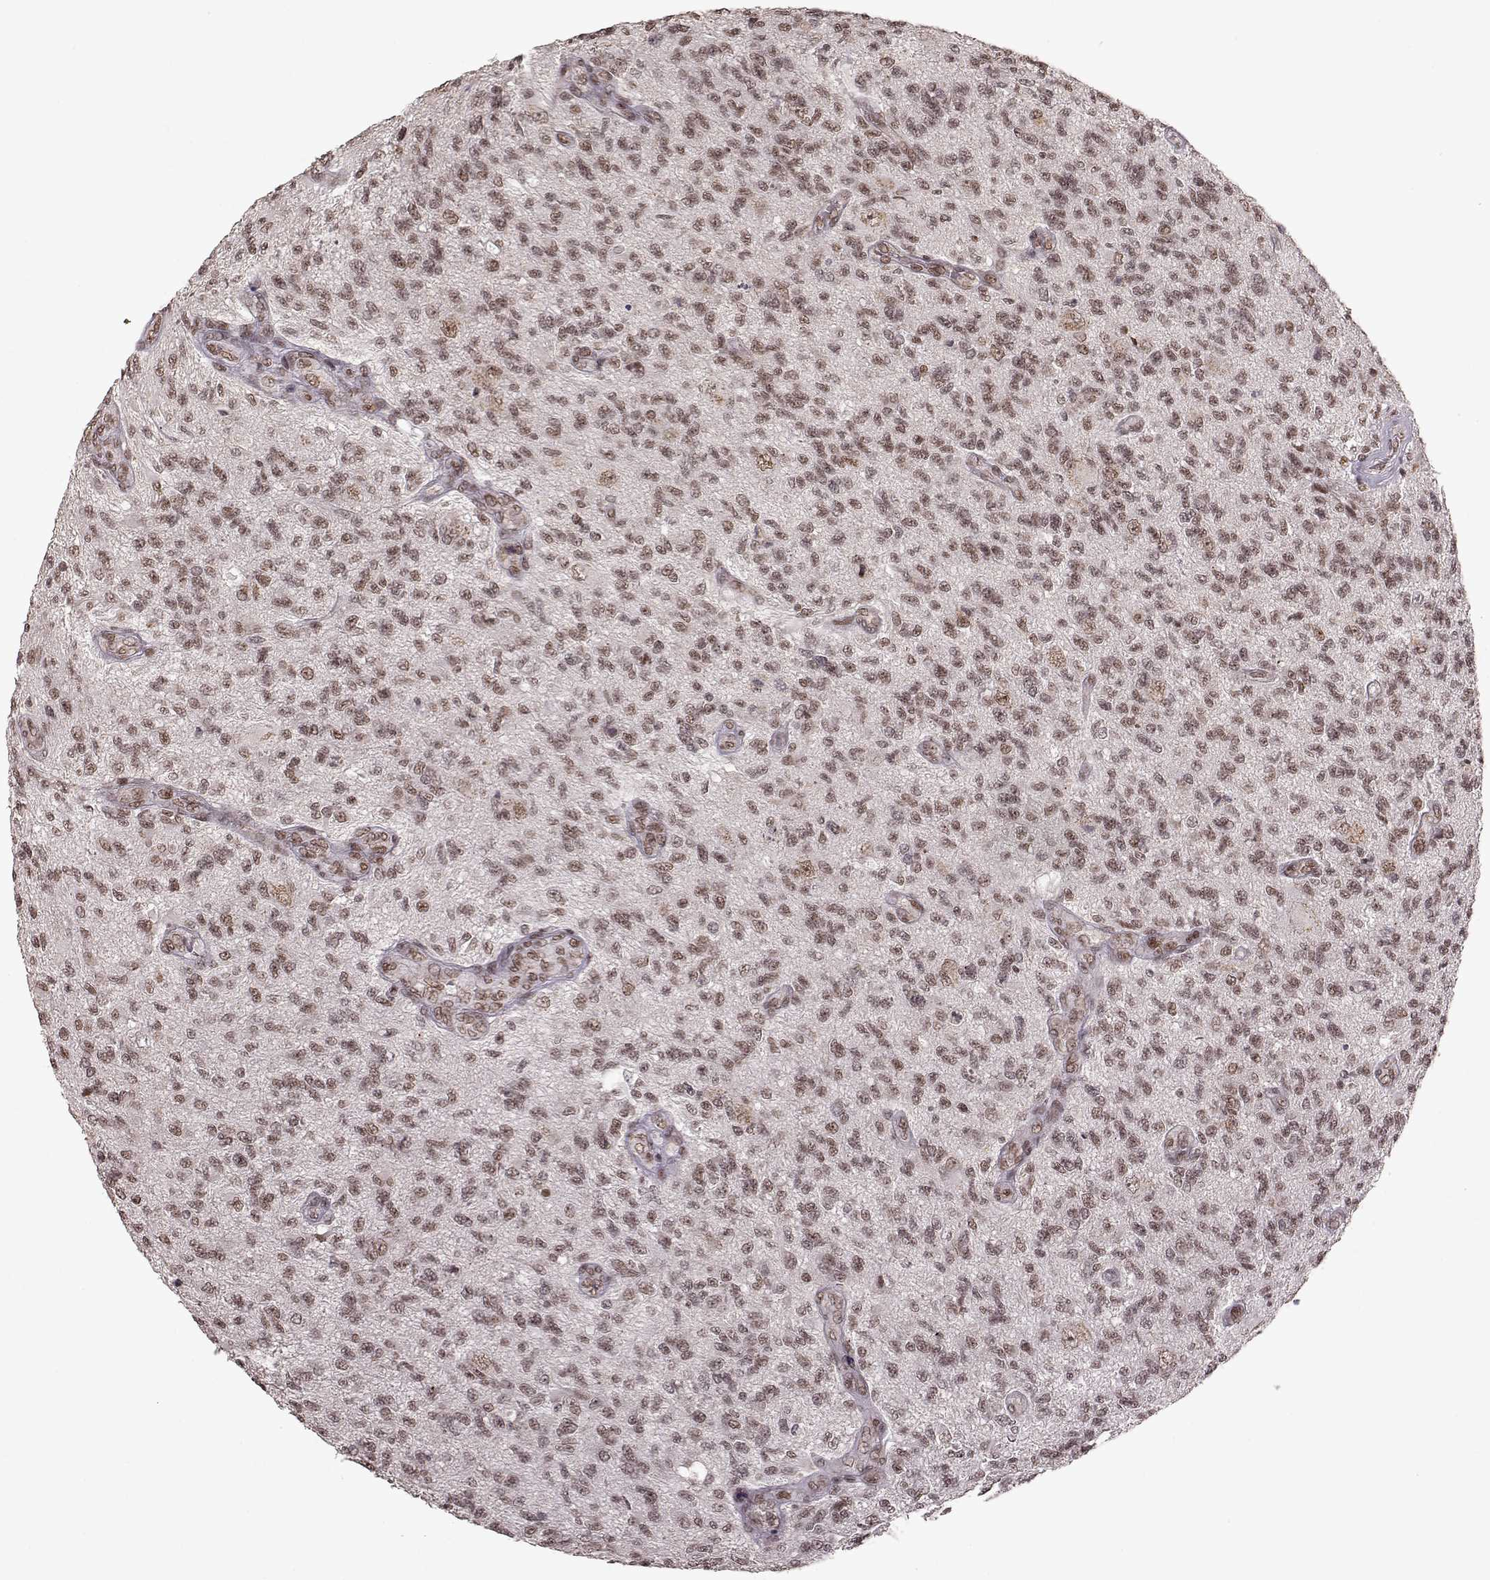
{"staining": {"intensity": "weak", "quantity": ">75%", "location": "nuclear"}, "tissue": "glioma", "cell_type": "Tumor cells", "image_type": "cancer", "snomed": [{"axis": "morphology", "description": "Glioma, malignant, High grade"}, {"axis": "topography", "description": "Brain"}], "caption": "High-magnification brightfield microscopy of malignant glioma (high-grade) stained with DAB (3,3'-diaminobenzidine) (brown) and counterstained with hematoxylin (blue). tumor cells exhibit weak nuclear expression is identified in approximately>75% of cells.", "gene": "RRAGD", "patient": {"sex": "male", "age": 56}}